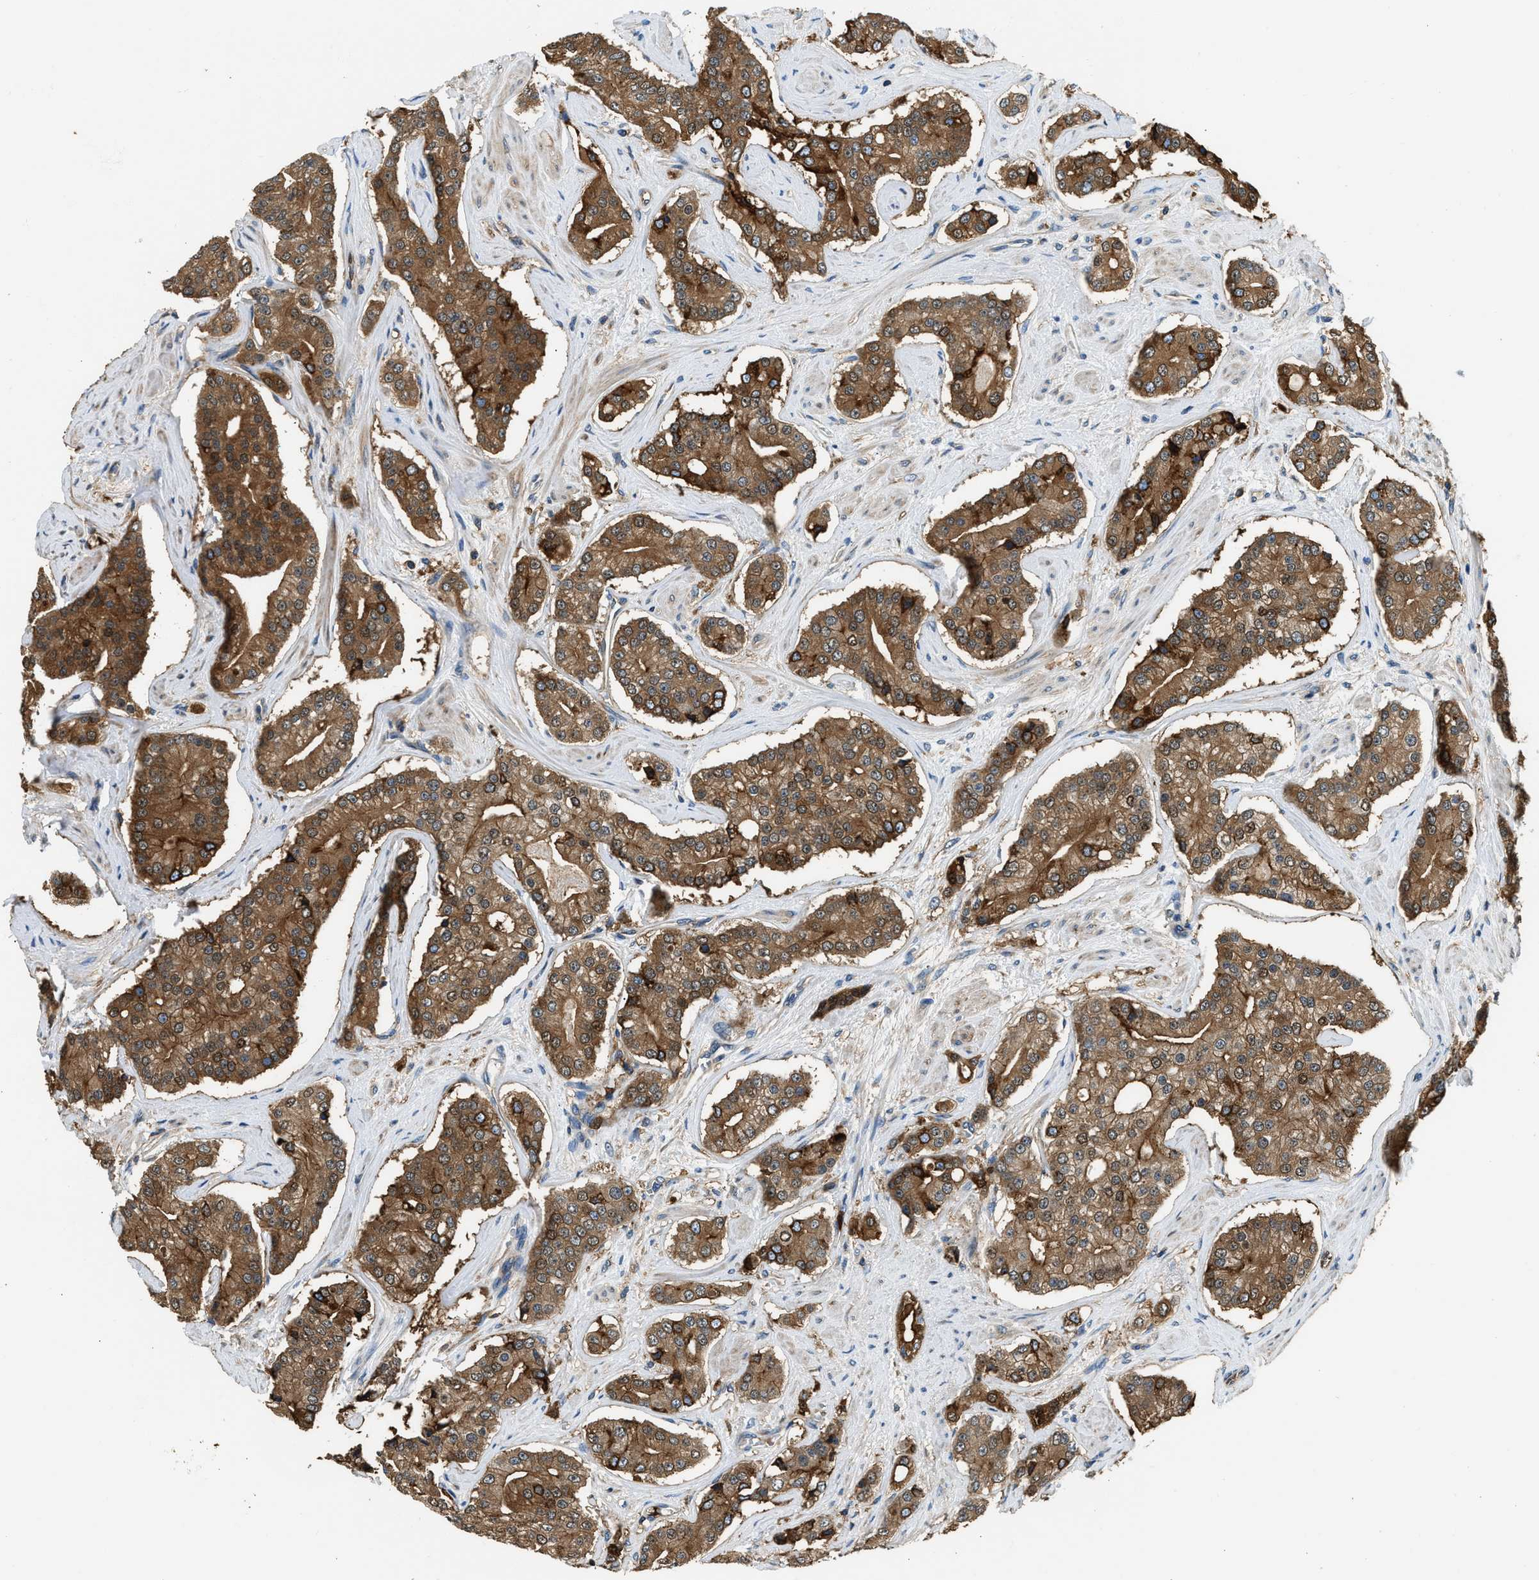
{"staining": {"intensity": "moderate", "quantity": ">75%", "location": "cytoplasmic/membranous"}, "tissue": "prostate cancer", "cell_type": "Tumor cells", "image_type": "cancer", "snomed": [{"axis": "morphology", "description": "Adenocarcinoma, High grade"}, {"axis": "topography", "description": "Prostate"}], "caption": "Immunohistochemical staining of prostate cancer (adenocarcinoma (high-grade)) demonstrates medium levels of moderate cytoplasmic/membranous protein expression in about >75% of tumor cells. (IHC, brightfield microscopy, high magnification).", "gene": "ANXA3", "patient": {"sex": "male", "age": 71}}